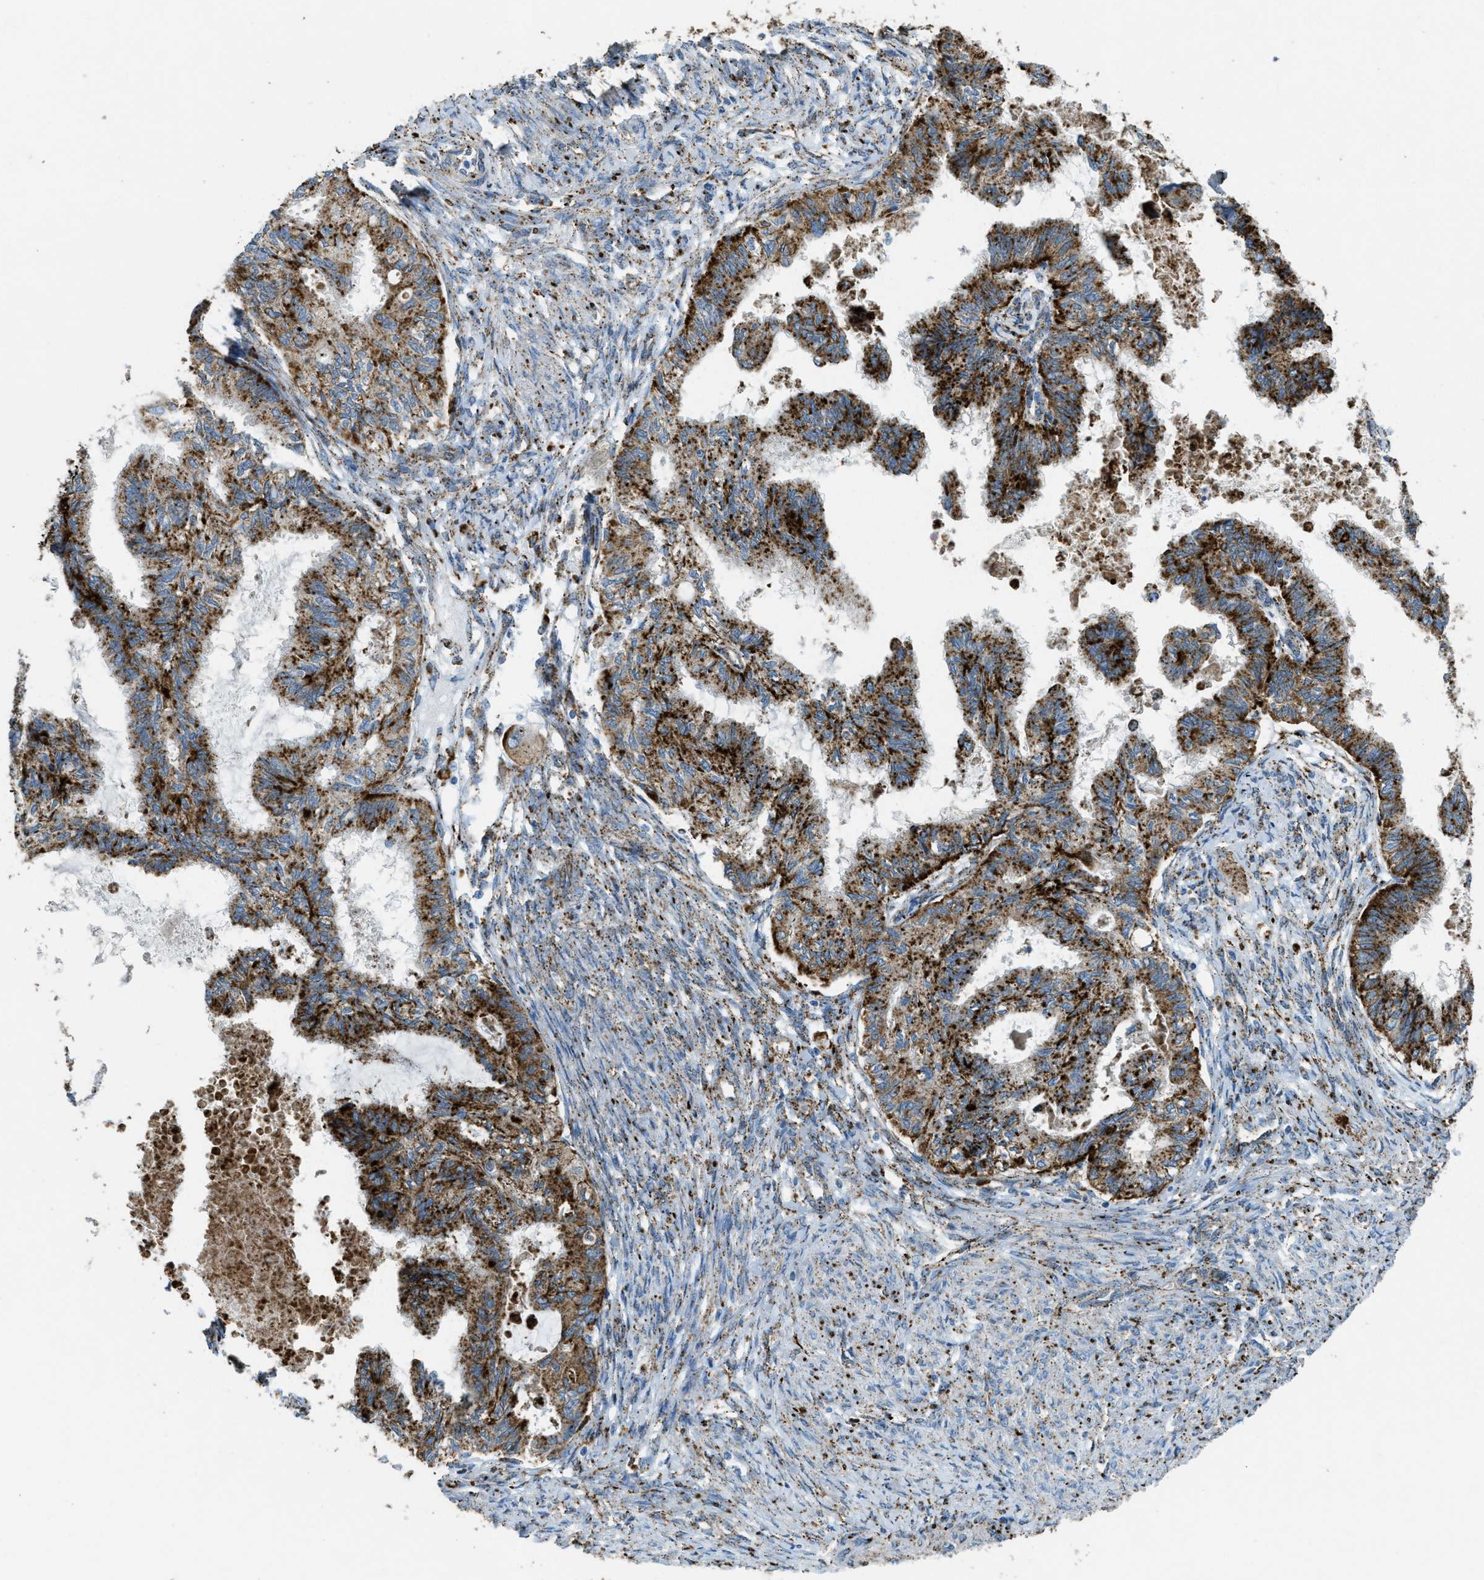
{"staining": {"intensity": "strong", "quantity": ">75%", "location": "cytoplasmic/membranous"}, "tissue": "cervical cancer", "cell_type": "Tumor cells", "image_type": "cancer", "snomed": [{"axis": "morphology", "description": "Normal tissue, NOS"}, {"axis": "morphology", "description": "Adenocarcinoma, NOS"}, {"axis": "topography", "description": "Cervix"}, {"axis": "topography", "description": "Endometrium"}], "caption": "Cervical adenocarcinoma tissue shows strong cytoplasmic/membranous staining in approximately >75% of tumor cells", "gene": "SCARB2", "patient": {"sex": "female", "age": 86}}